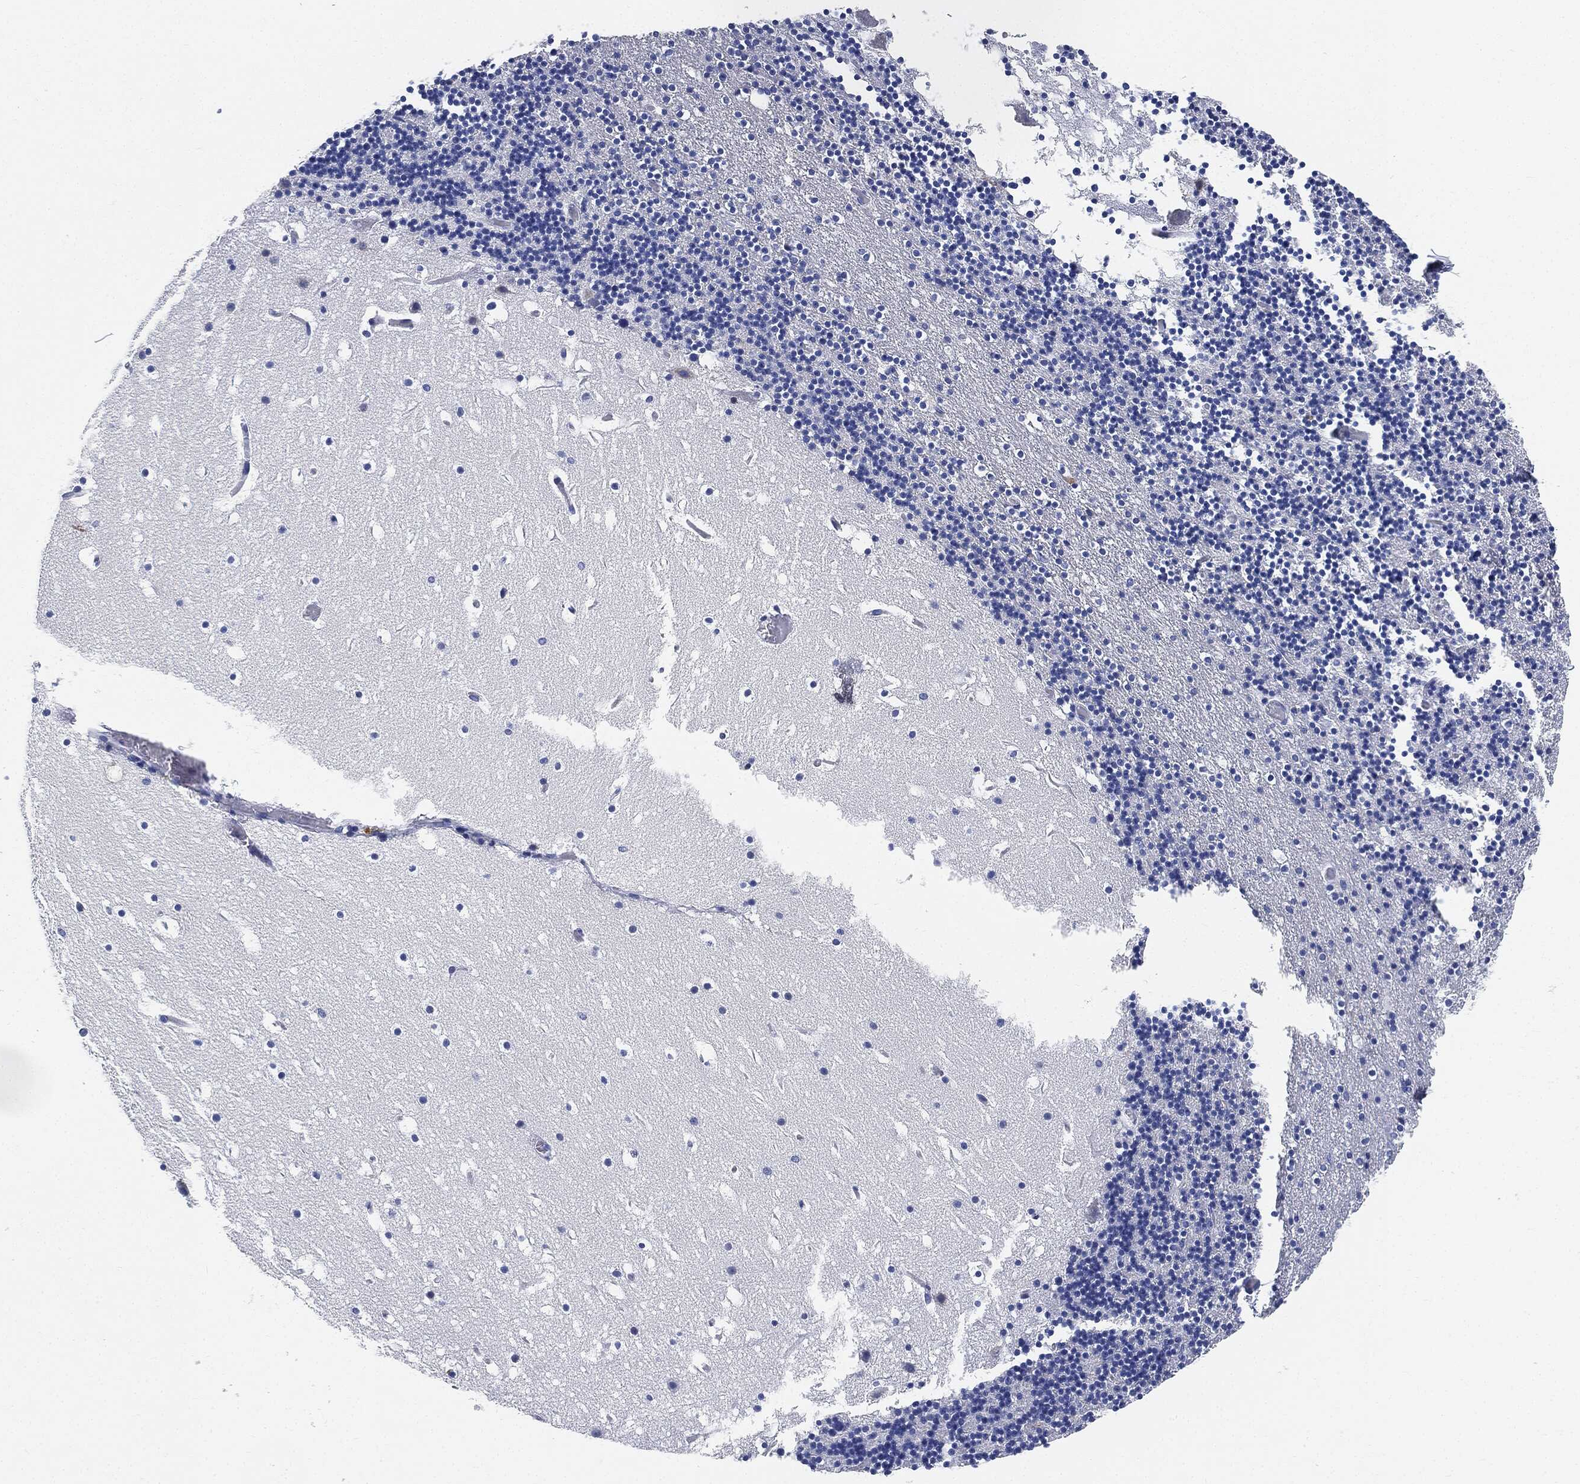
{"staining": {"intensity": "negative", "quantity": "none", "location": "none"}, "tissue": "cerebellum", "cell_type": "Cells in granular layer", "image_type": "normal", "snomed": [{"axis": "morphology", "description": "Normal tissue, NOS"}, {"axis": "topography", "description": "Cerebellum"}], "caption": "This photomicrograph is of unremarkable cerebellum stained with immunohistochemistry to label a protein in brown with the nuclei are counter-stained blue. There is no expression in cells in granular layer.", "gene": "IGLV6", "patient": {"sex": "male", "age": 37}}